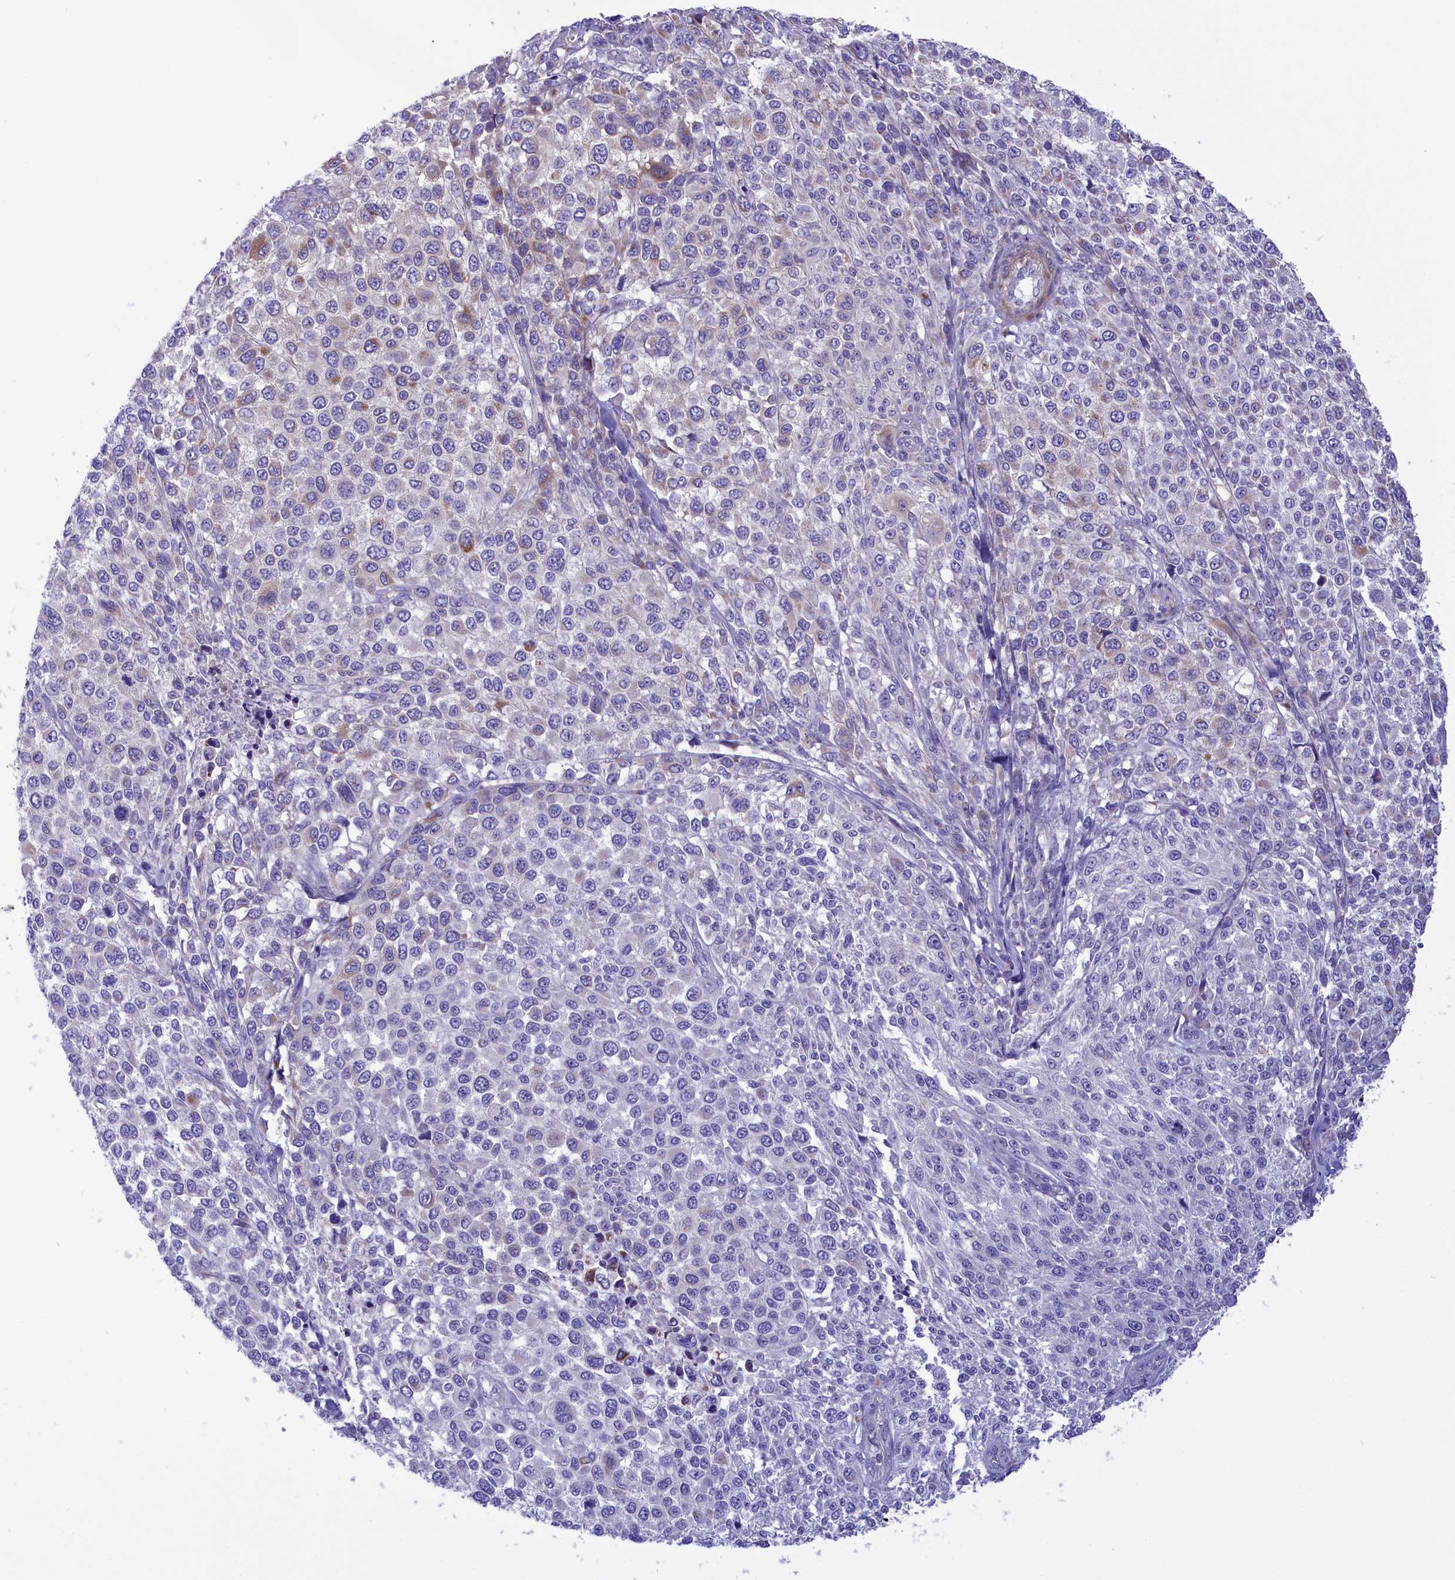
{"staining": {"intensity": "weak", "quantity": "<25%", "location": "cytoplasmic/membranous"}, "tissue": "melanoma", "cell_type": "Tumor cells", "image_type": "cancer", "snomed": [{"axis": "morphology", "description": "Malignant melanoma, NOS"}, {"axis": "topography", "description": "Skin of trunk"}], "caption": "DAB immunohistochemical staining of human malignant melanoma reveals no significant positivity in tumor cells.", "gene": "CORO7-PAM16", "patient": {"sex": "male", "age": 71}}